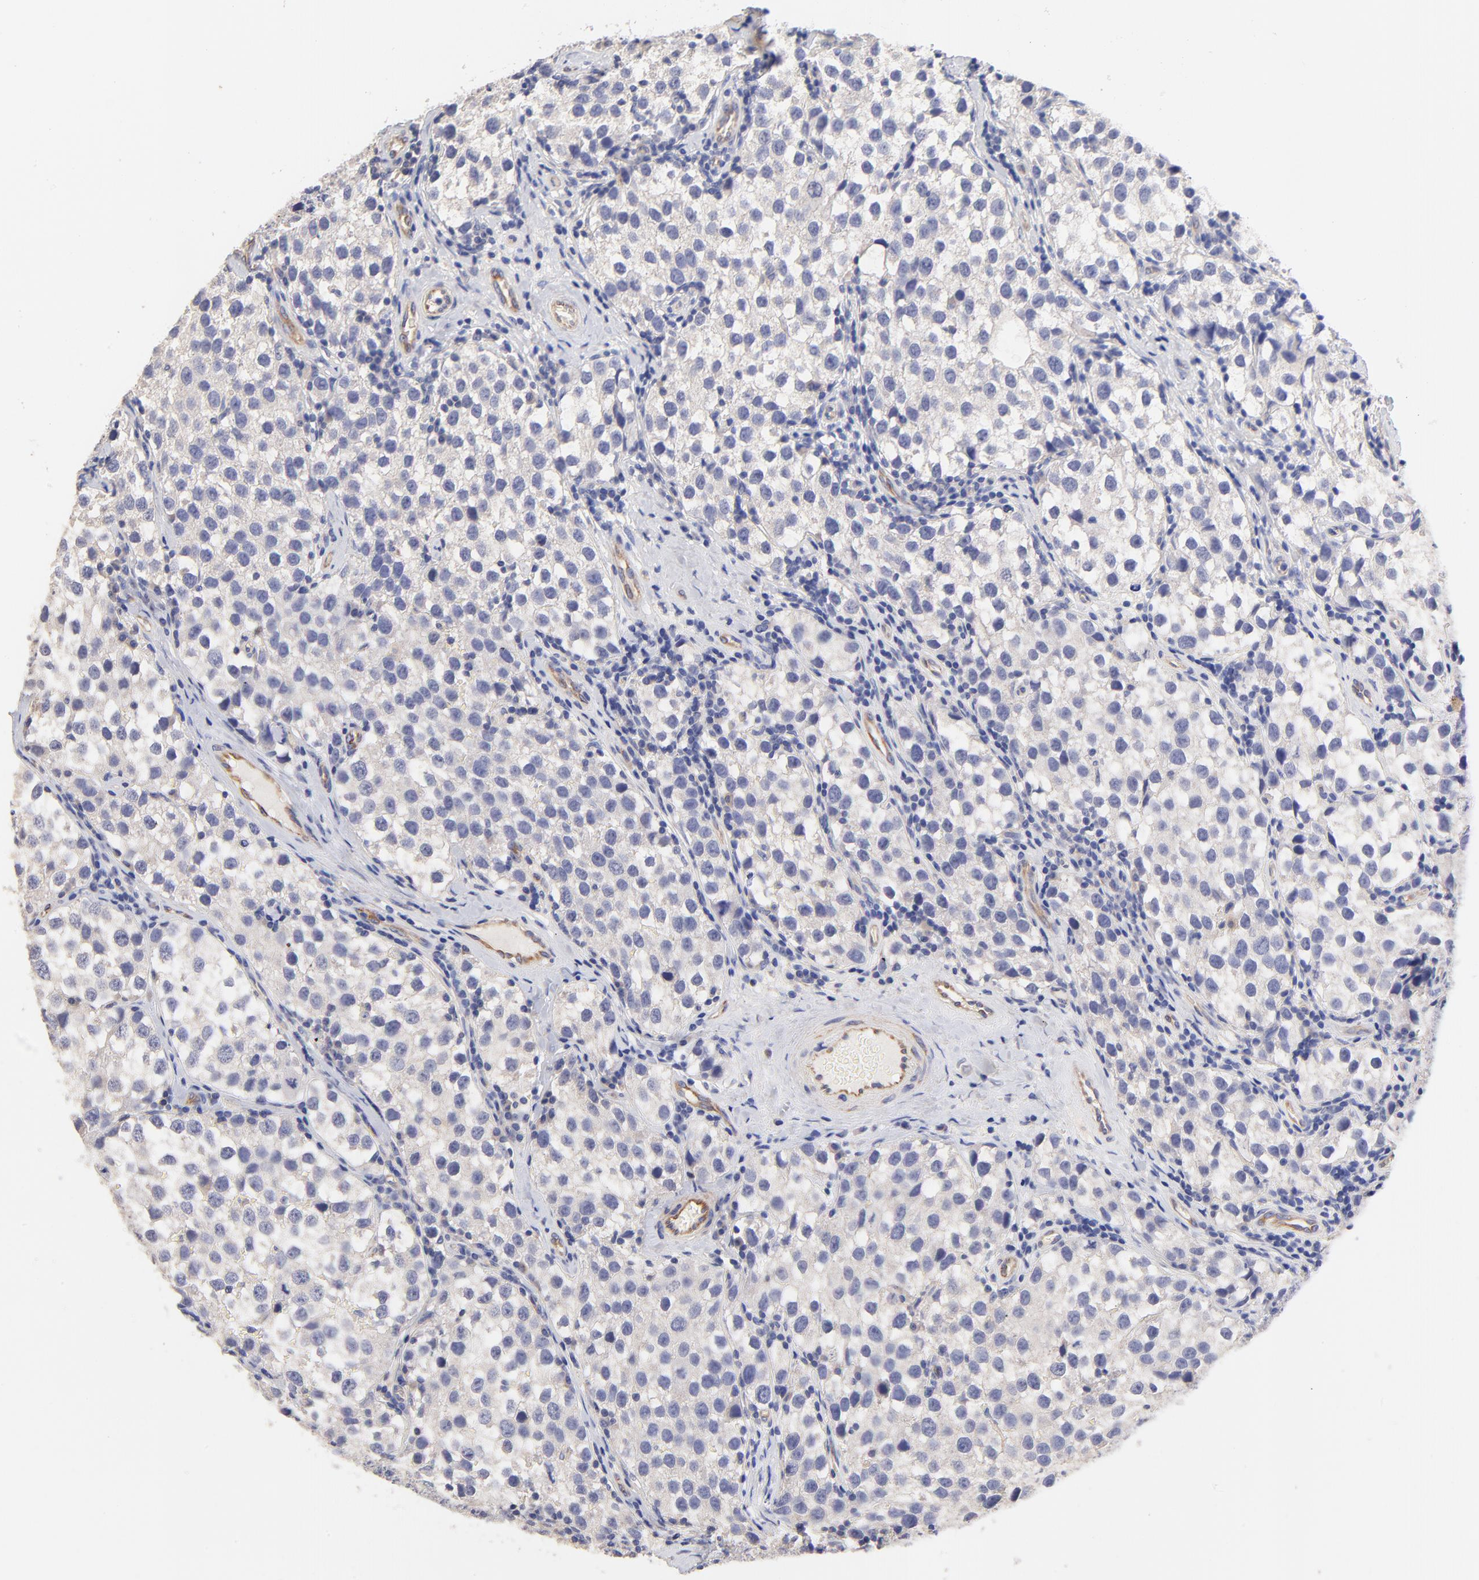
{"staining": {"intensity": "negative", "quantity": "none", "location": "none"}, "tissue": "testis cancer", "cell_type": "Tumor cells", "image_type": "cancer", "snomed": [{"axis": "morphology", "description": "Seminoma, NOS"}, {"axis": "topography", "description": "Testis"}], "caption": "Immunohistochemistry (IHC) histopathology image of neoplastic tissue: testis cancer (seminoma) stained with DAB displays no significant protein positivity in tumor cells.", "gene": "HS3ST1", "patient": {"sex": "male", "age": 39}}